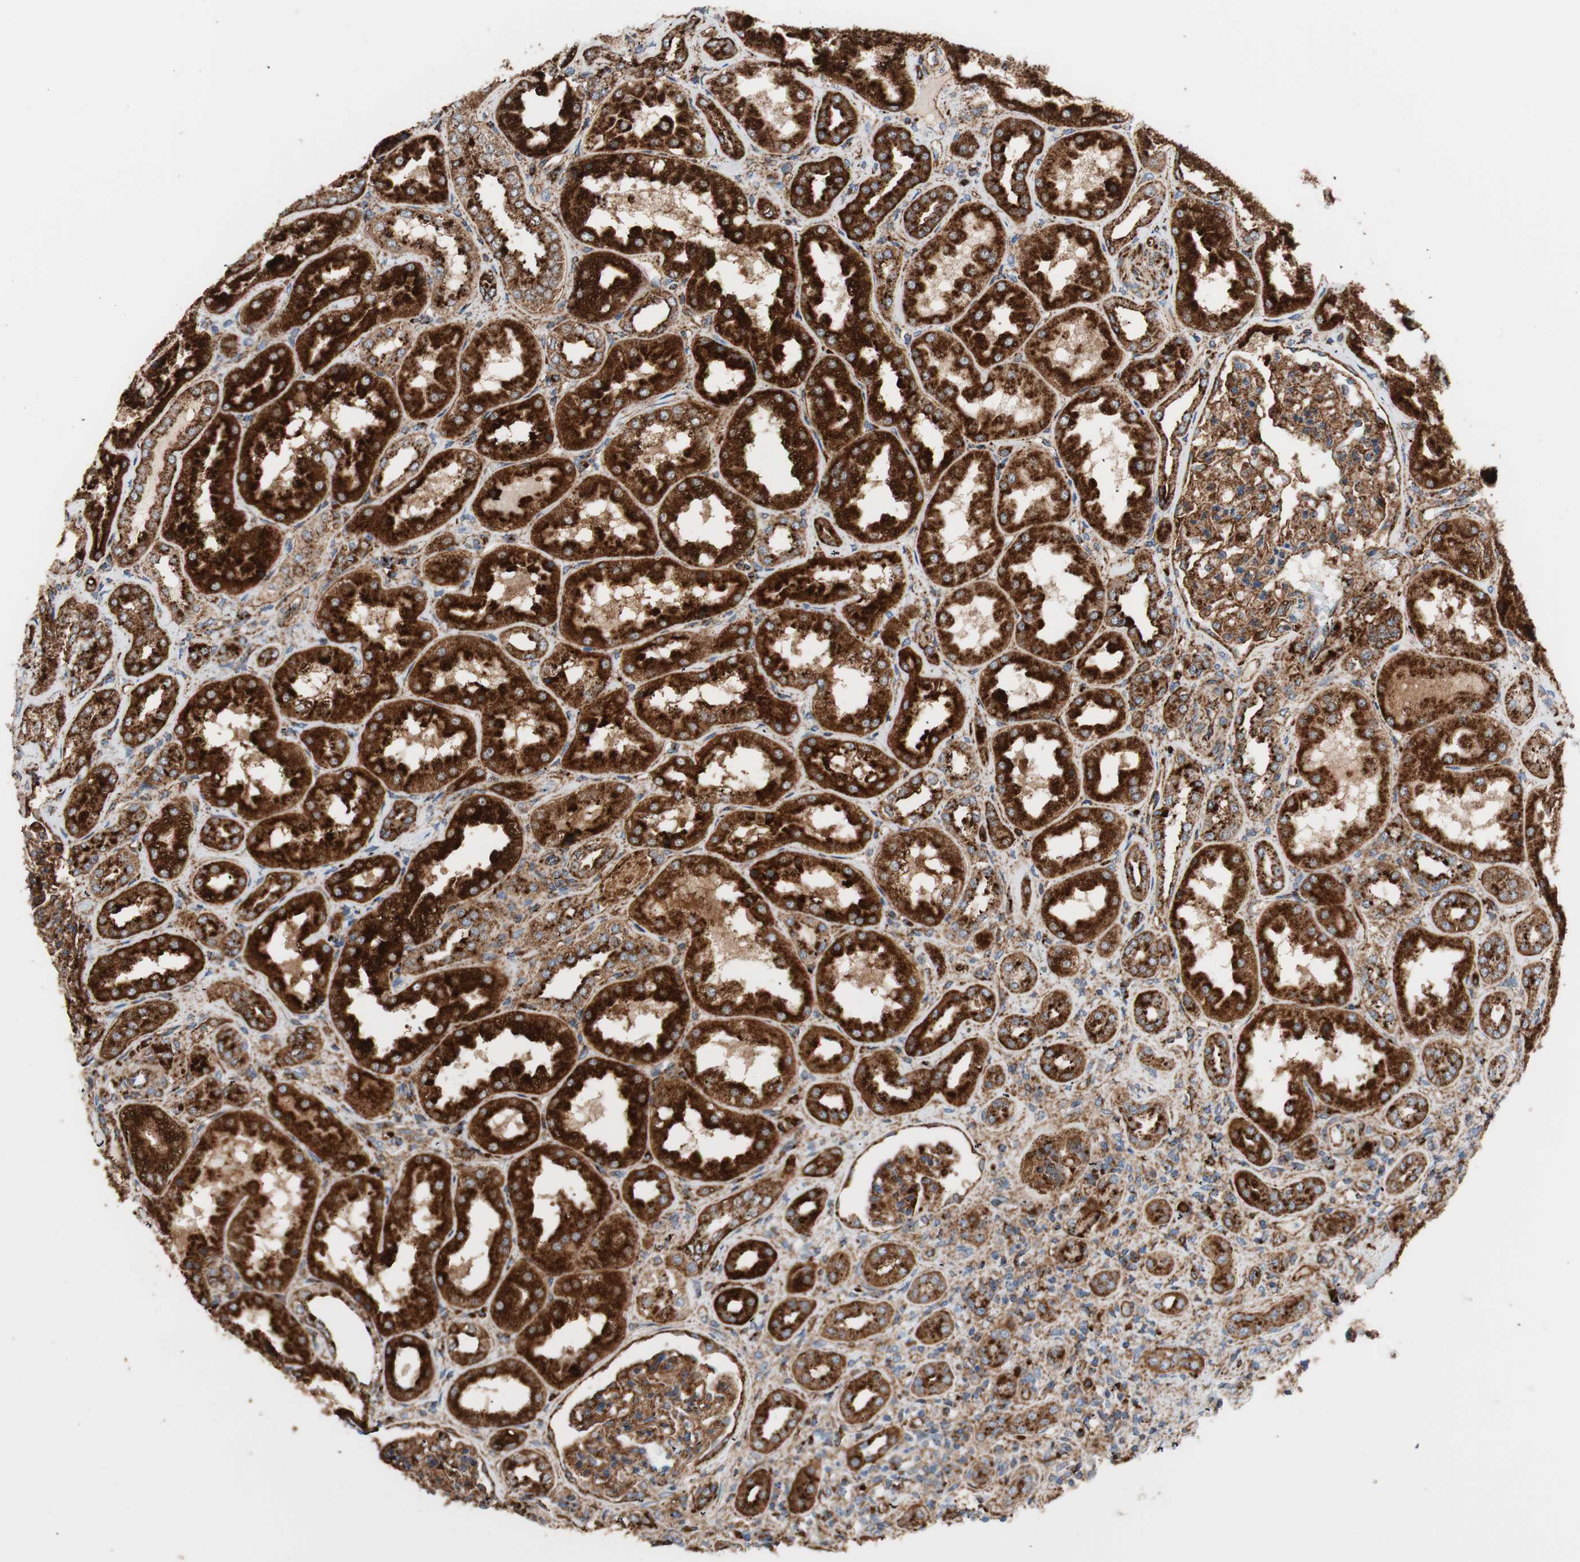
{"staining": {"intensity": "strong", "quantity": ">75%", "location": "cytoplasmic/membranous"}, "tissue": "kidney", "cell_type": "Cells in glomeruli", "image_type": "normal", "snomed": [{"axis": "morphology", "description": "Normal tissue, NOS"}, {"axis": "topography", "description": "Kidney"}], "caption": "Immunohistochemistry (IHC) (DAB (3,3'-diaminobenzidine)) staining of normal human kidney displays strong cytoplasmic/membranous protein staining in approximately >75% of cells in glomeruli.", "gene": "LAMP1", "patient": {"sex": "female", "age": 56}}